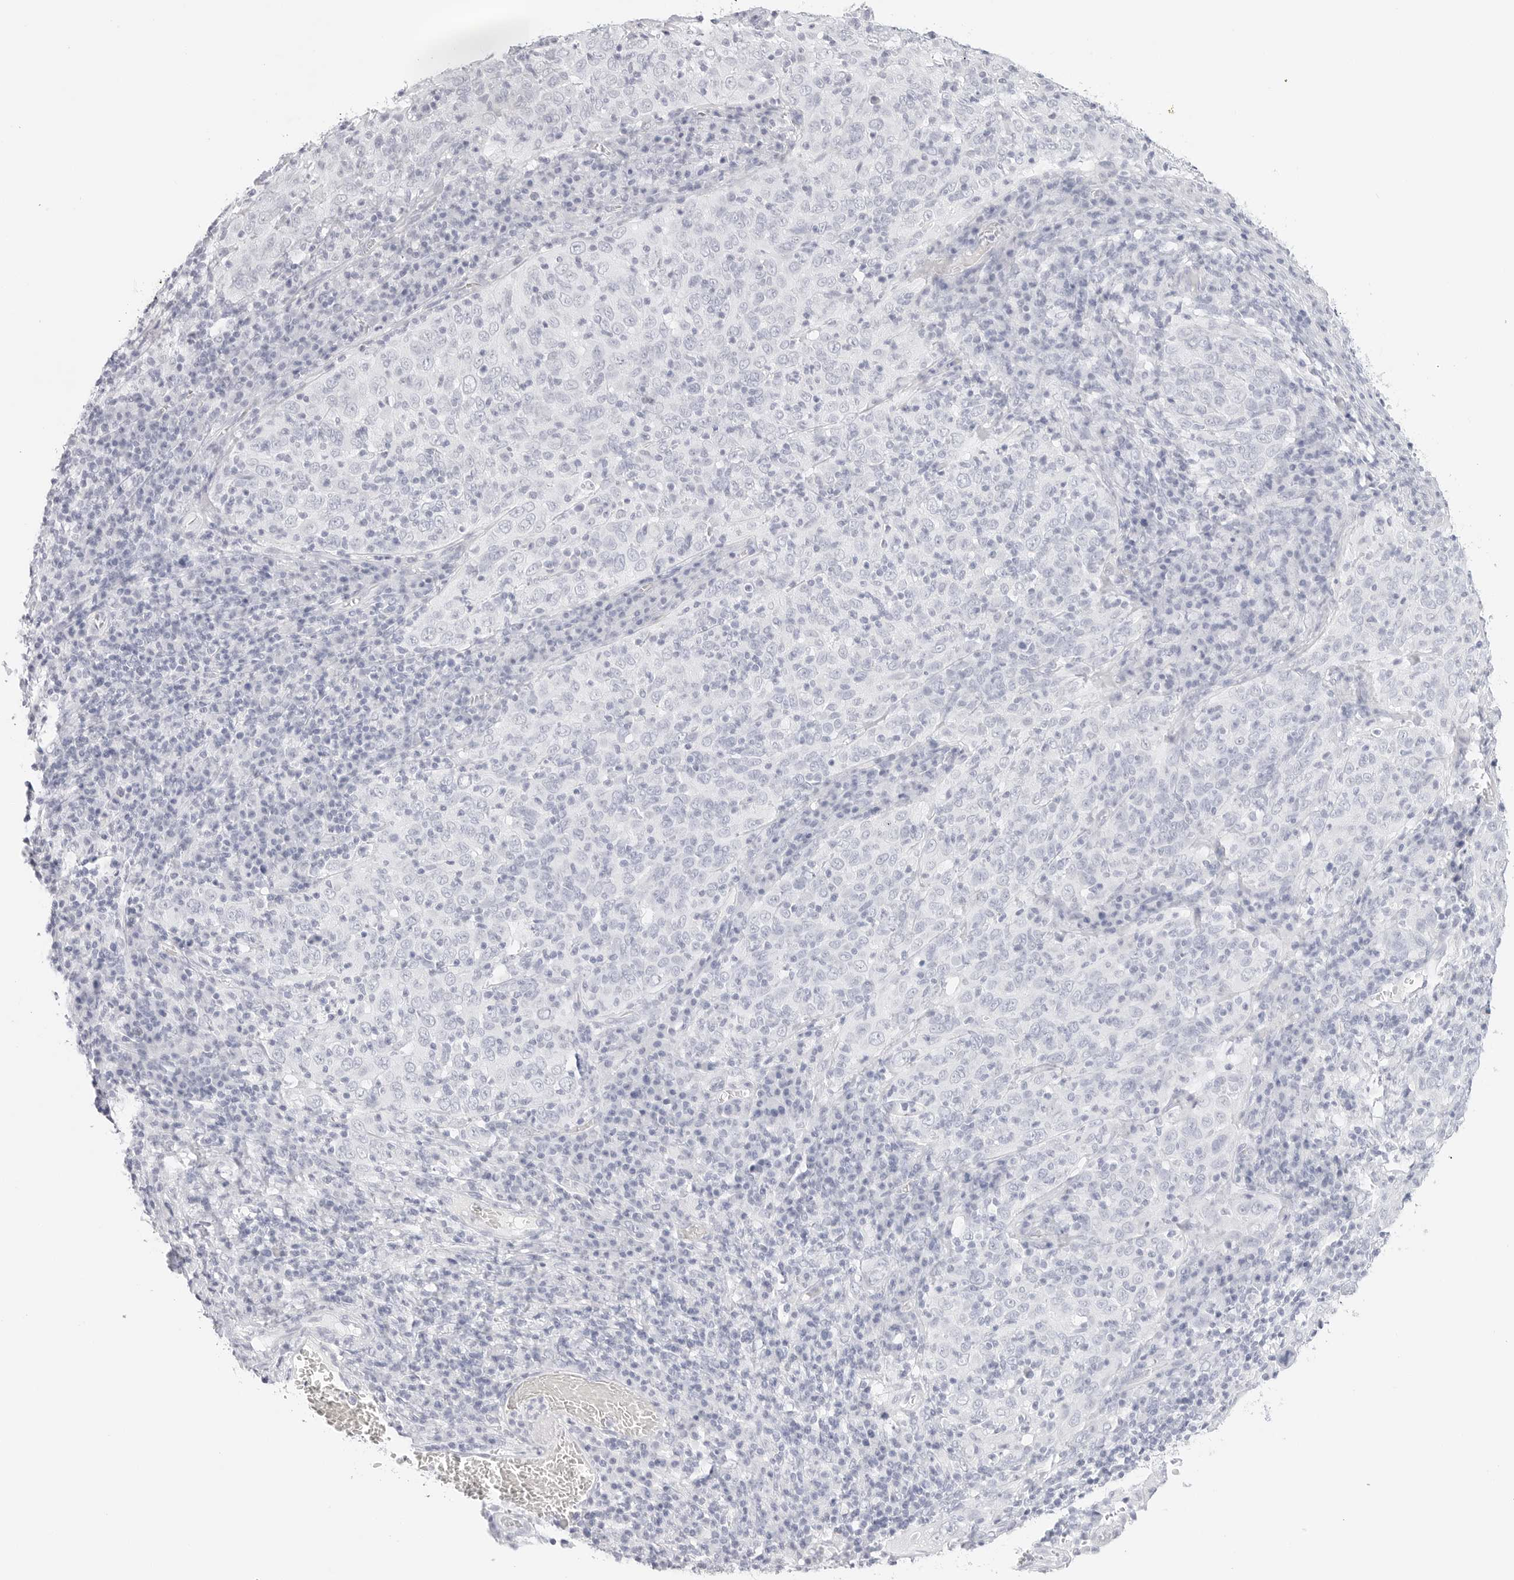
{"staining": {"intensity": "negative", "quantity": "none", "location": "none"}, "tissue": "cervical cancer", "cell_type": "Tumor cells", "image_type": "cancer", "snomed": [{"axis": "morphology", "description": "Squamous cell carcinoma, NOS"}, {"axis": "topography", "description": "Cervix"}], "caption": "Immunohistochemistry histopathology image of cervical squamous cell carcinoma stained for a protein (brown), which exhibits no expression in tumor cells.", "gene": "TFF2", "patient": {"sex": "female", "age": 46}}